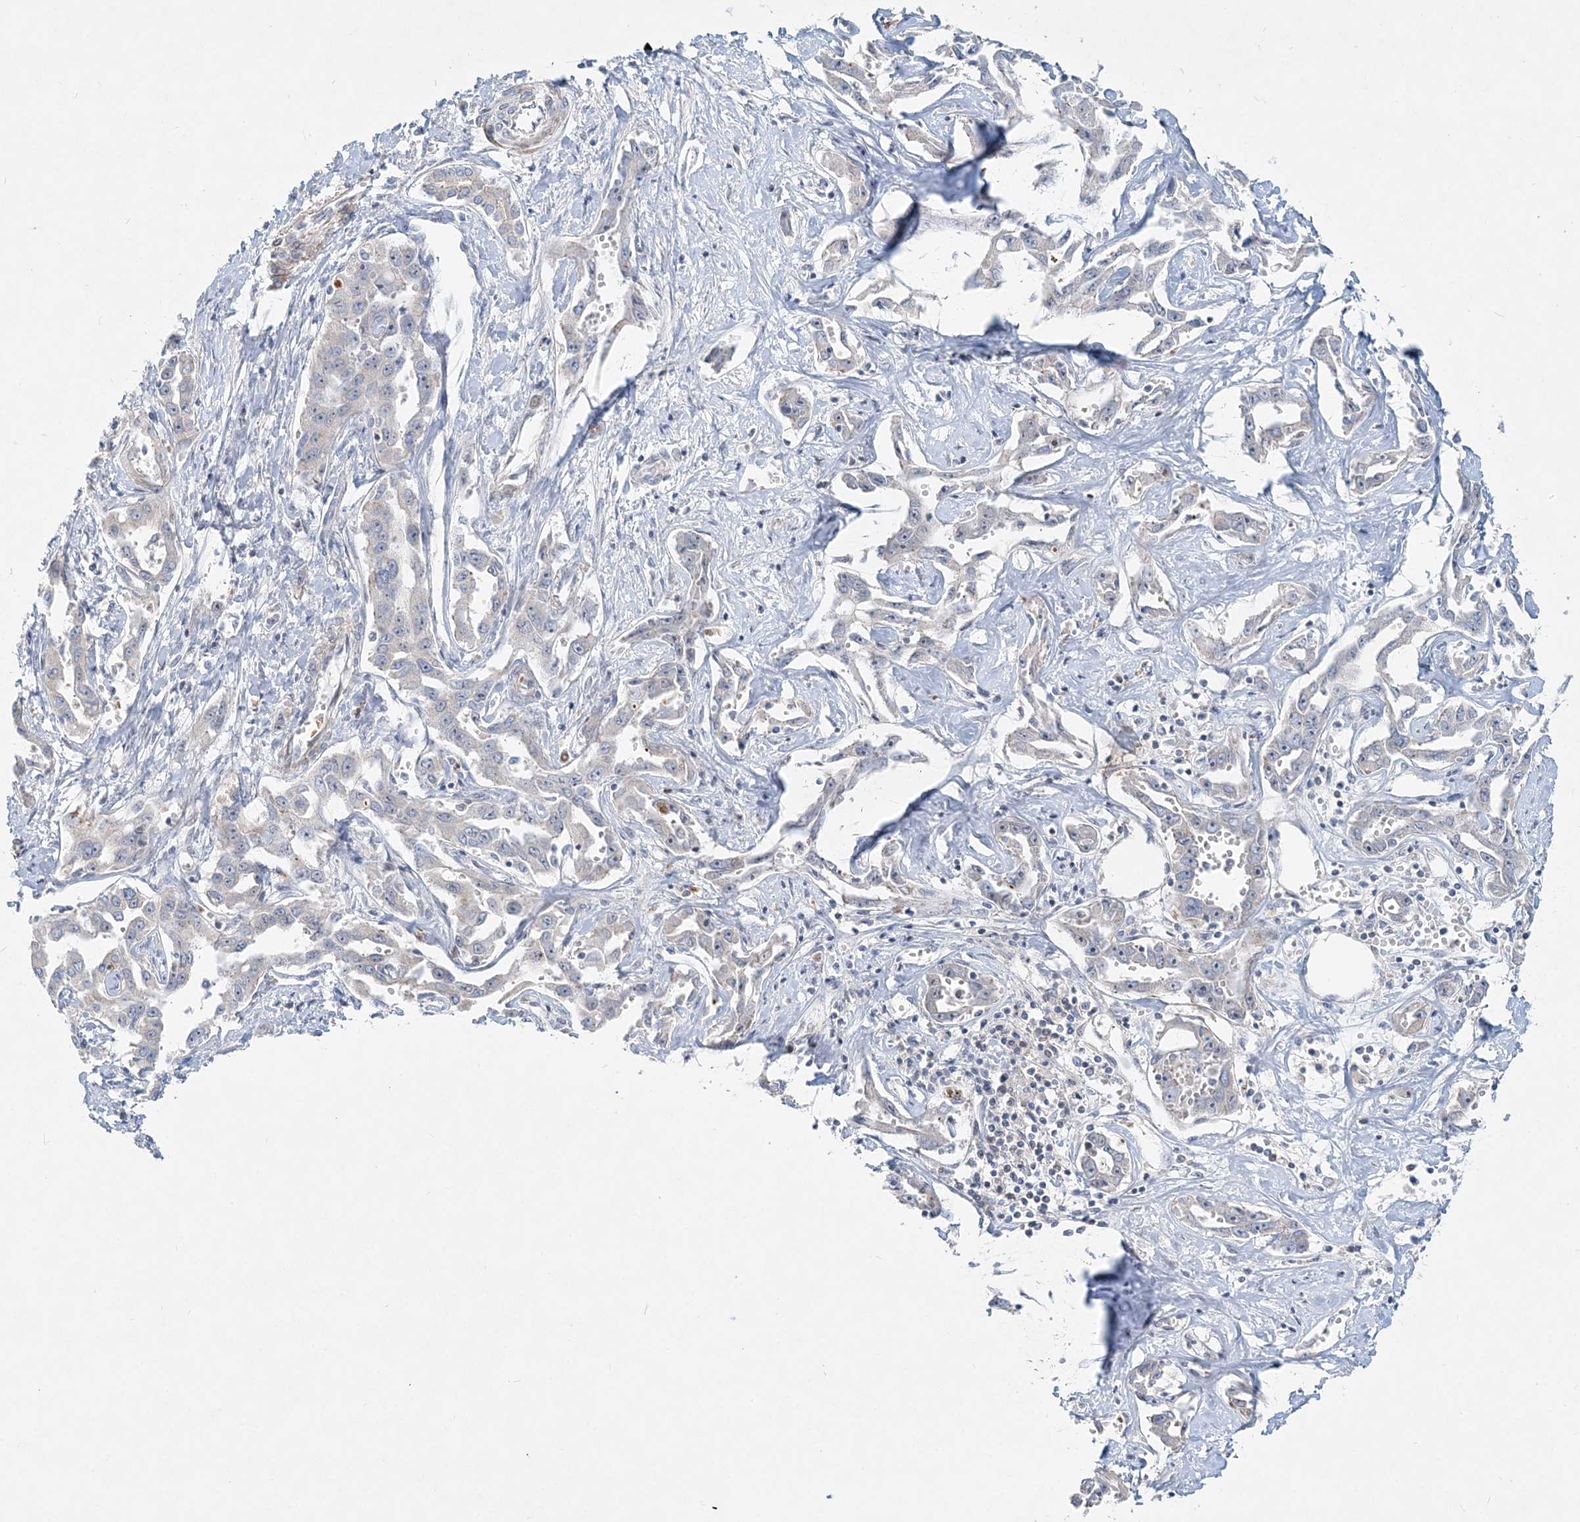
{"staining": {"intensity": "negative", "quantity": "none", "location": "none"}, "tissue": "liver cancer", "cell_type": "Tumor cells", "image_type": "cancer", "snomed": [{"axis": "morphology", "description": "Cholangiocarcinoma"}, {"axis": "topography", "description": "Liver"}], "caption": "Image shows no significant protein staining in tumor cells of liver cancer. (Stains: DAB immunohistochemistry with hematoxylin counter stain, Microscopy: brightfield microscopy at high magnification).", "gene": "DNAH5", "patient": {"sex": "male", "age": 59}}